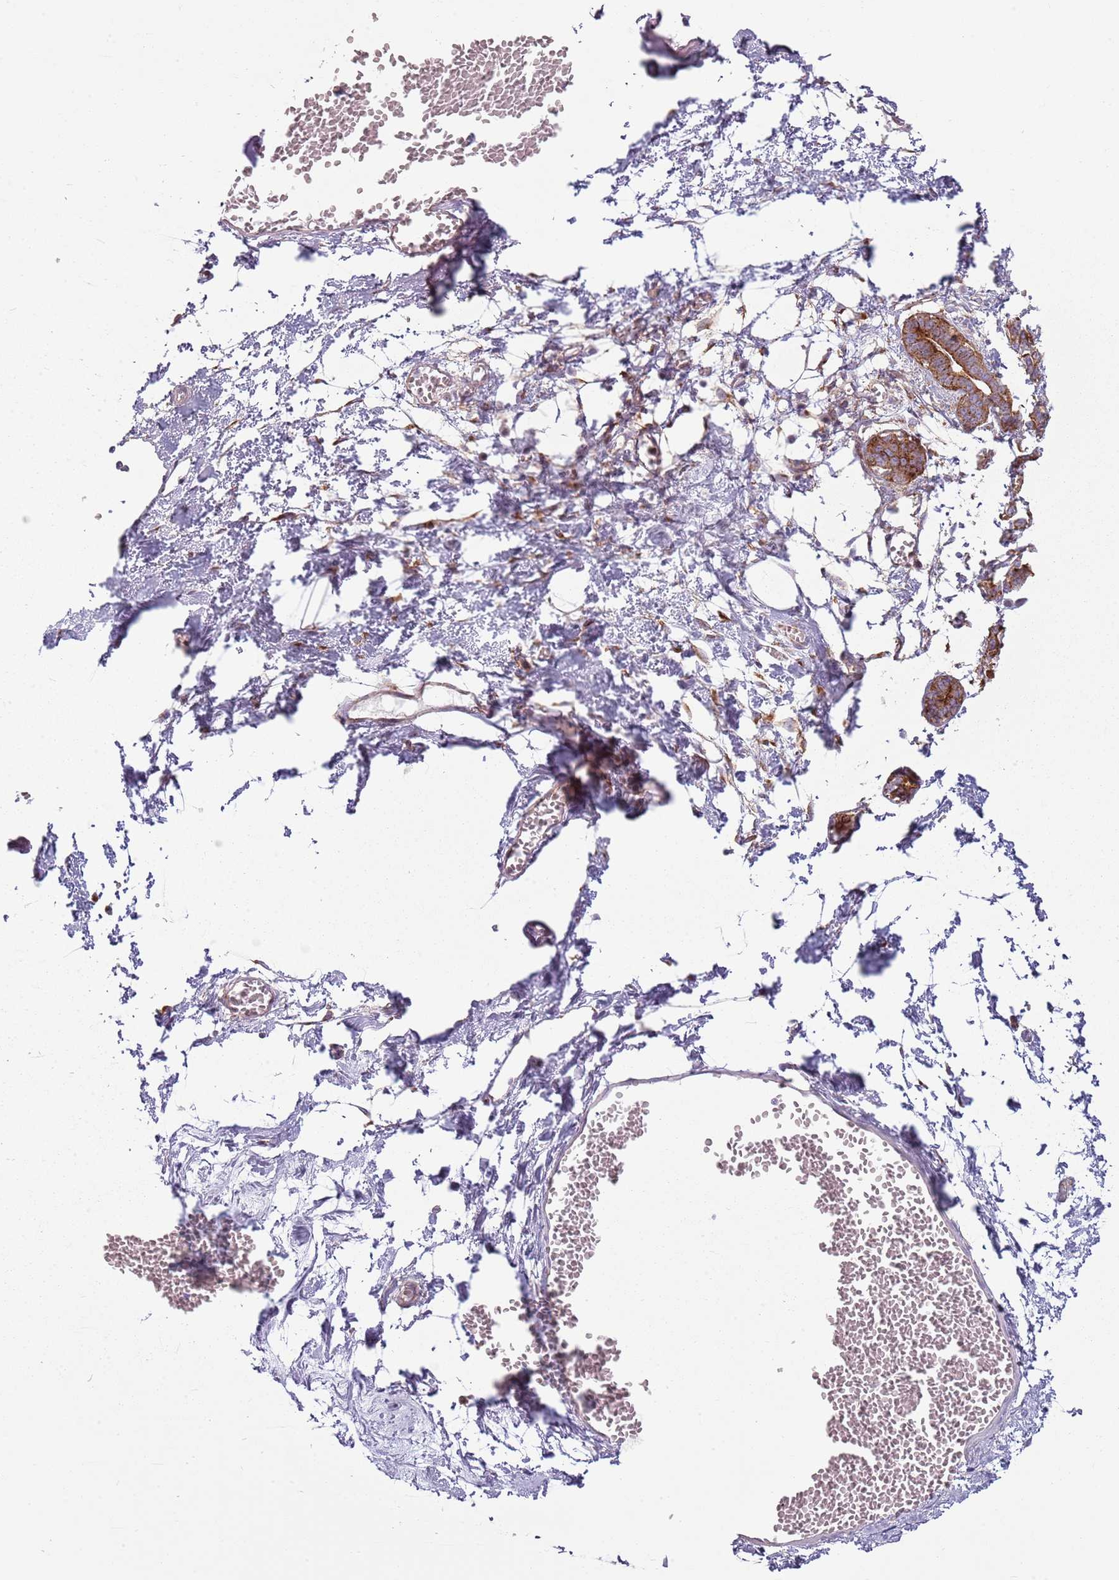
{"staining": {"intensity": "negative", "quantity": "none", "location": "none"}, "tissue": "breast", "cell_type": "Adipocytes", "image_type": "normal", "snomed": [{"axis": "morphology", "description": "Normal tissue, NOS"}, {"axis": "topography", "description": "Breast"}], "caption": "DAB immunohistochemical staining of benign human breast displays no significant staining in adipocytes. (Stains: DAB (3,3'-diaminobenzidine) immunohistochemistry (IHC) with hematoxylin counter stain, Microscopy: brightfield microscopy at high magnification).", "gene": "SNX1", "patient": {"sex": "female", "age": 27}}